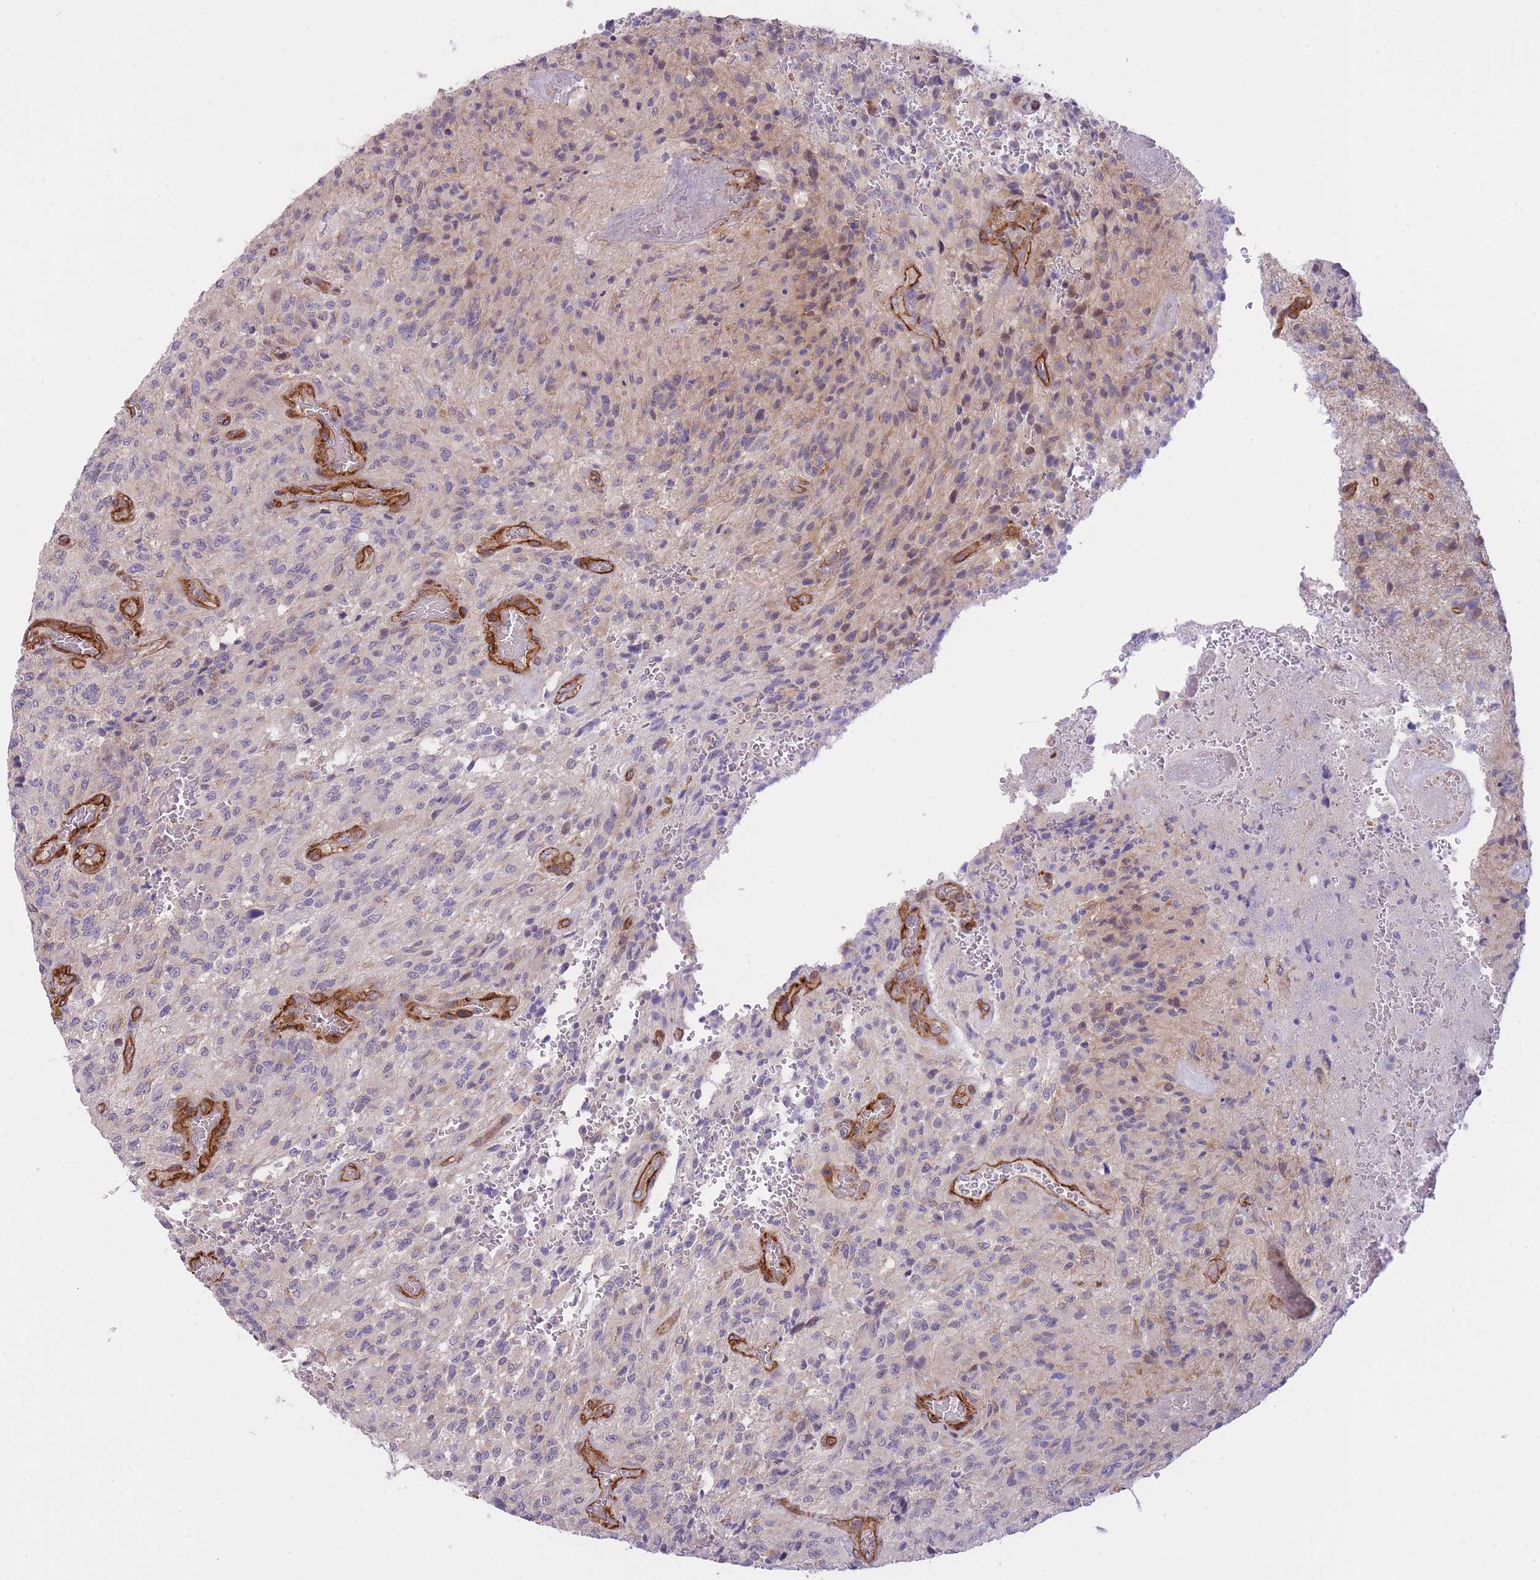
{"staining": {"intensity": "weak", "quantity": "<25%", "location": "cytoplasmic/membranous"}, "tissue": "glioma", "cell_type": "Tumor cells", "image_type": "cancer", "snomed": [{"axis": "morphology", "description": "Normal tissue, NOS"}, {"axis": "morphology", "description": "Glioma, malignant, High grade"}, {"axis": "topography", "description": "Cerebral cortex"}], "caption": "This is a histopathology image of immunohistochemistry staining of glioma, which shows no staining in tumor cells. (Immunohistochemistry, brightfield microscopy, high magnification).", "gene": "CDC25B", "patient": {"sex": "male", "age": 56}}